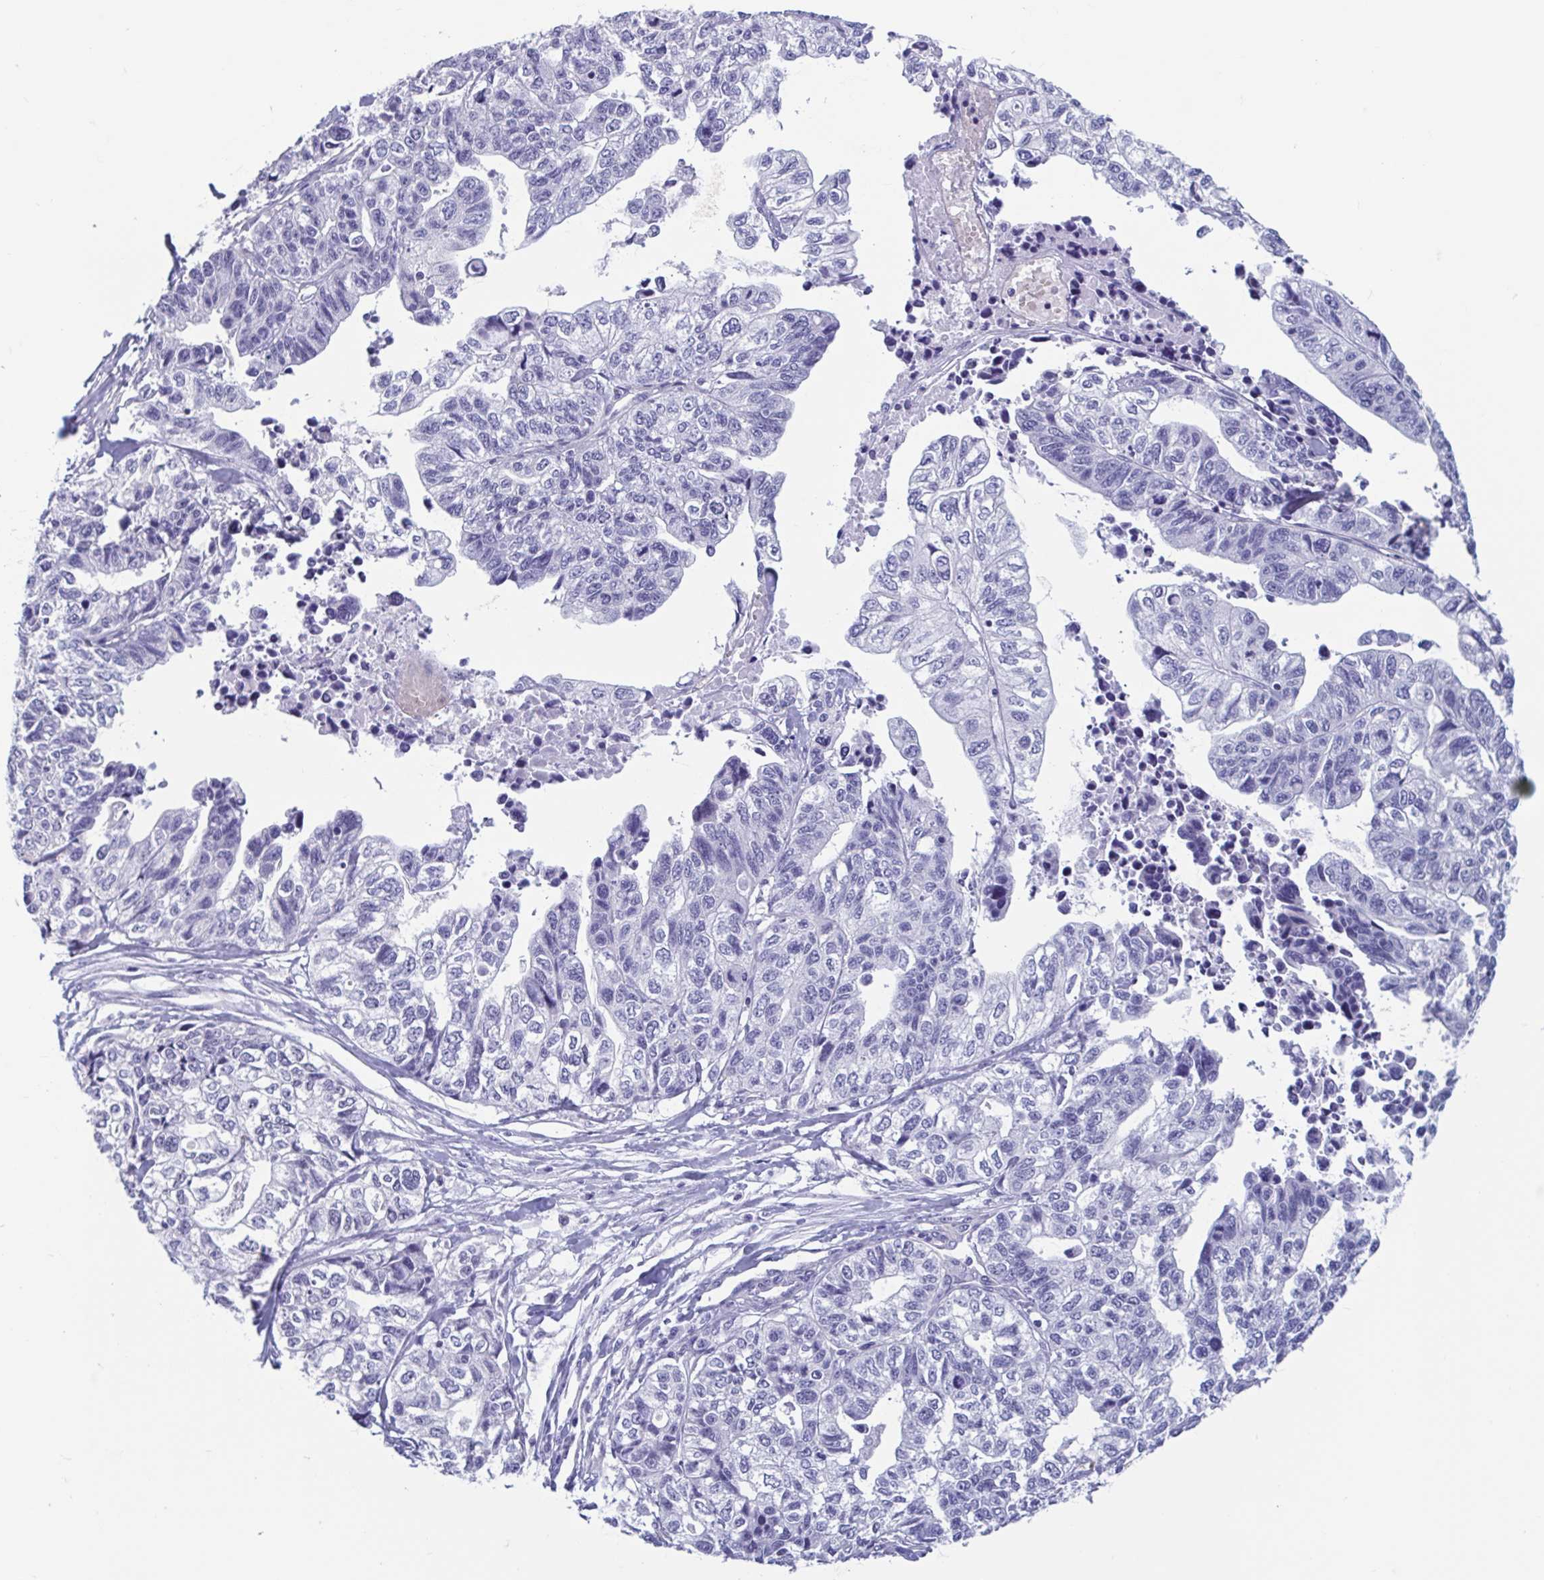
{"staining": {"intensity": "negative", "quantity": "none", "location": "none"}, "tissue": "stomach cancer", "cell_type": "Tumor cells", "image_type": "cancer", "snomed": [{"axis": "morphology", "description": "Adenocarcinoma, NOS"}, {"axis": "topography", "description": "Stomach, upper"}], "caption": "A histopathology image of human adenocarcinoma (stomach) is negative for staining in tumor cells.", "gene": "MORC4", "patient": {"sex": "female", "age": 67}}